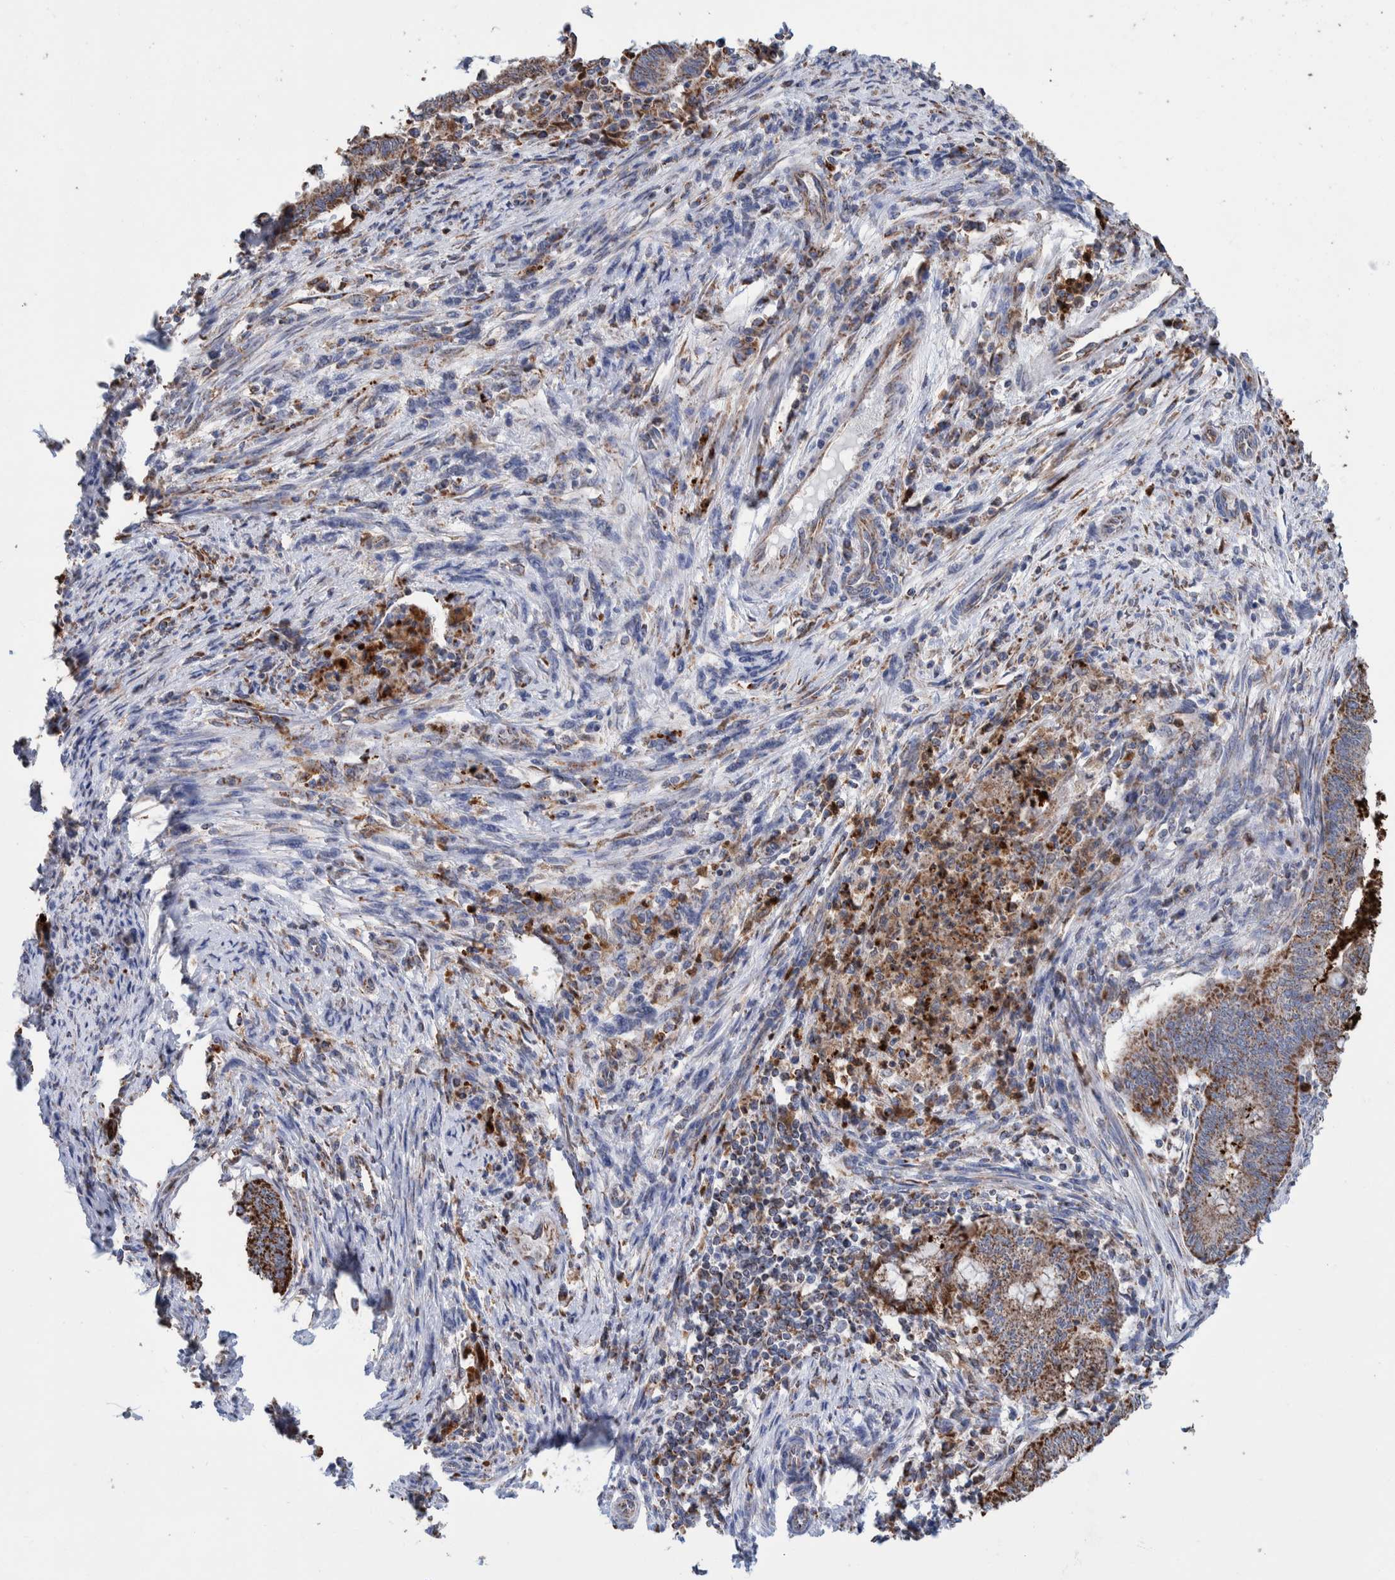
{"staining": {"intensity": "moderate", "quantity": ">75%", "location": "cytoplasmic/membranous"}, "tissue": "endometrial cancer", "cell_type": "Tumor cells", "image_type": "cancer", "snomed": [{"axis": "morphology", "description": "Polyp, NOS"}, {"axis": "morphology", "description": "Adenocarcinoma, NOS"}, {"axis": "morphology", "description": "Adenoma, NOS"}, {"axis": "topography", "description": "Endometrium"}], "caption": "IHC micrograph of human endometrial cancer (adenocarcinoma) stained for a protein (brown), which demonstrates medium levels of moderate cytoplasmic/membranous positivity in about >75% of tumor cells.", "gene": "DECR1", "patient": {"sex": "female", "age": 79}}